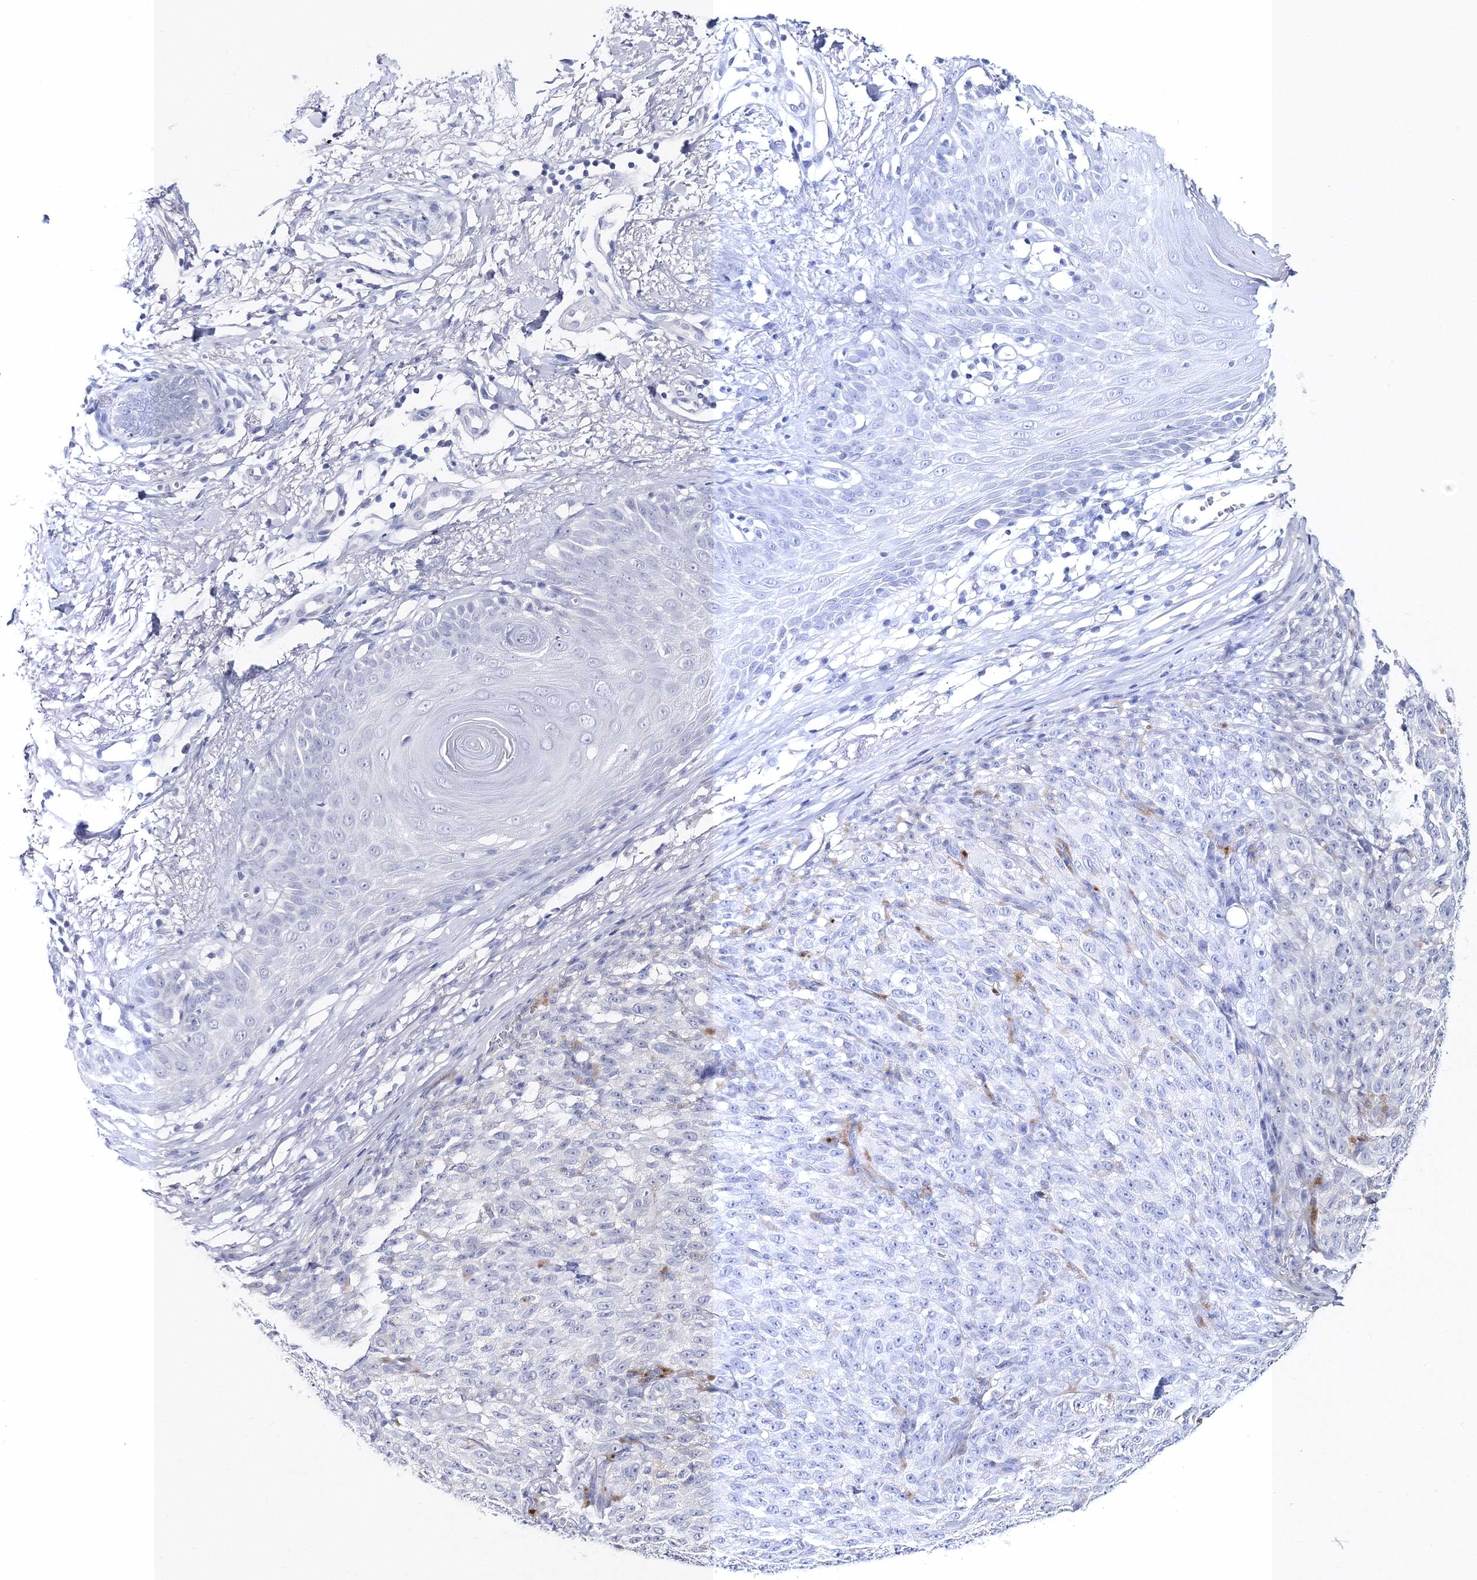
{"staining": {"intensity": "negative", "quantity": "none", "location": "none"}, "tissue": "melanoma", "cell_type": "Tumor cells", "image_type": "cancer", "snomed": [{"axis": "morphology", "description": "Malignant melanoma, NOS"}, {"axis": "topography", "description": "Skin"}], "caption": "This is an immunohistochemistry photomicrograph of melanoma. There is no expression in tumor cells.", "gene": "MYOZ2", "patient": {"sex": "female", "age": 82}}